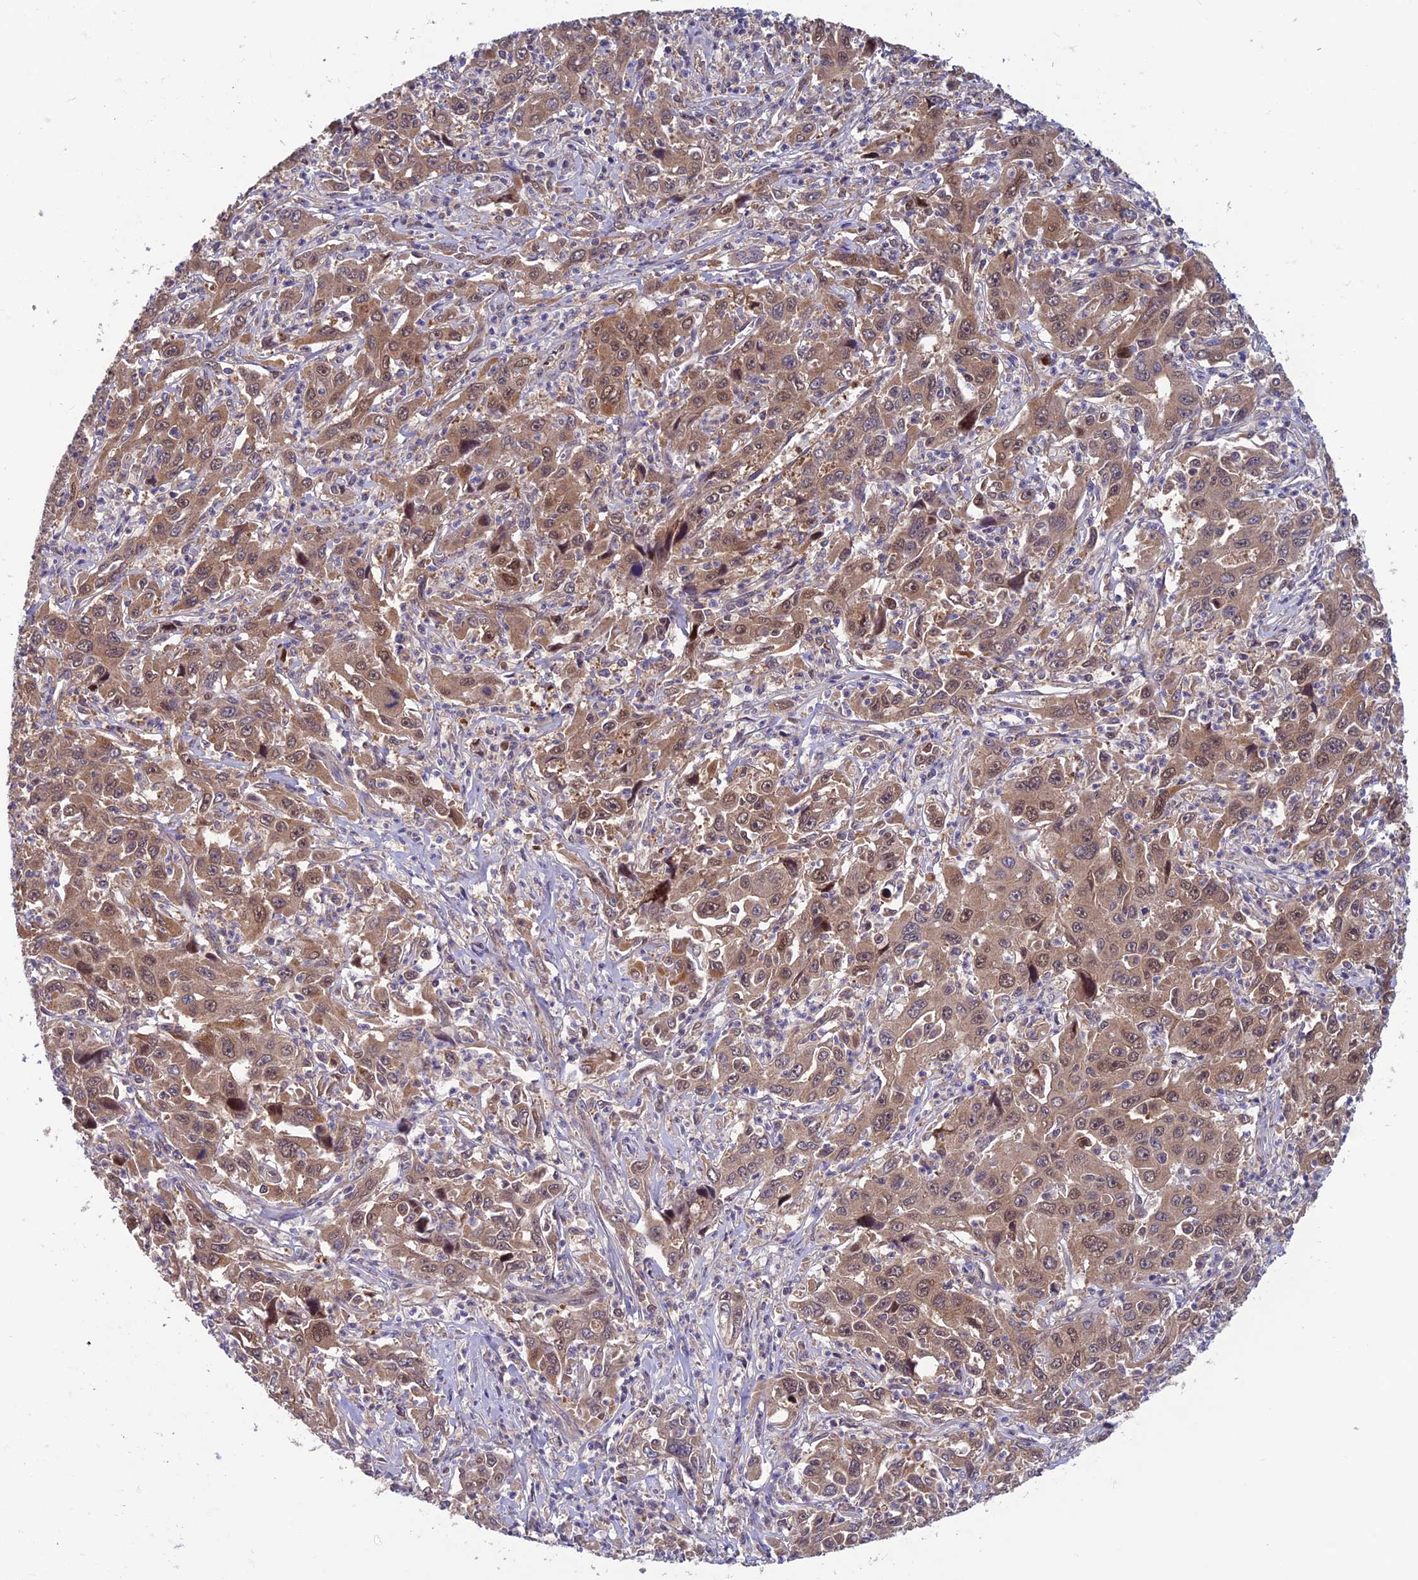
{"staining": {"intensity": "moderate", "quantity": ">75%", "location": "cytoplasmic/membranous,nuclear"}, "tissue": "liver cancer", "cell_type": "Tumor cells", "image_type": "cancer", "snomed": [{"axis": "morphology", "description": "Carcinoma, Hepatocellular, NOS"}, {"axis": "topography", "description": "Liver"}], "caption": "Immunohistochemical staining of hepatocellular carcinoma (liver) exhibits moderate cytoplasmic/membranous and nuclear protein positivity in approximately >75% of tumor cells.", "gene": "CCDC15", "patient": {"sex": "male", "age": 63}}